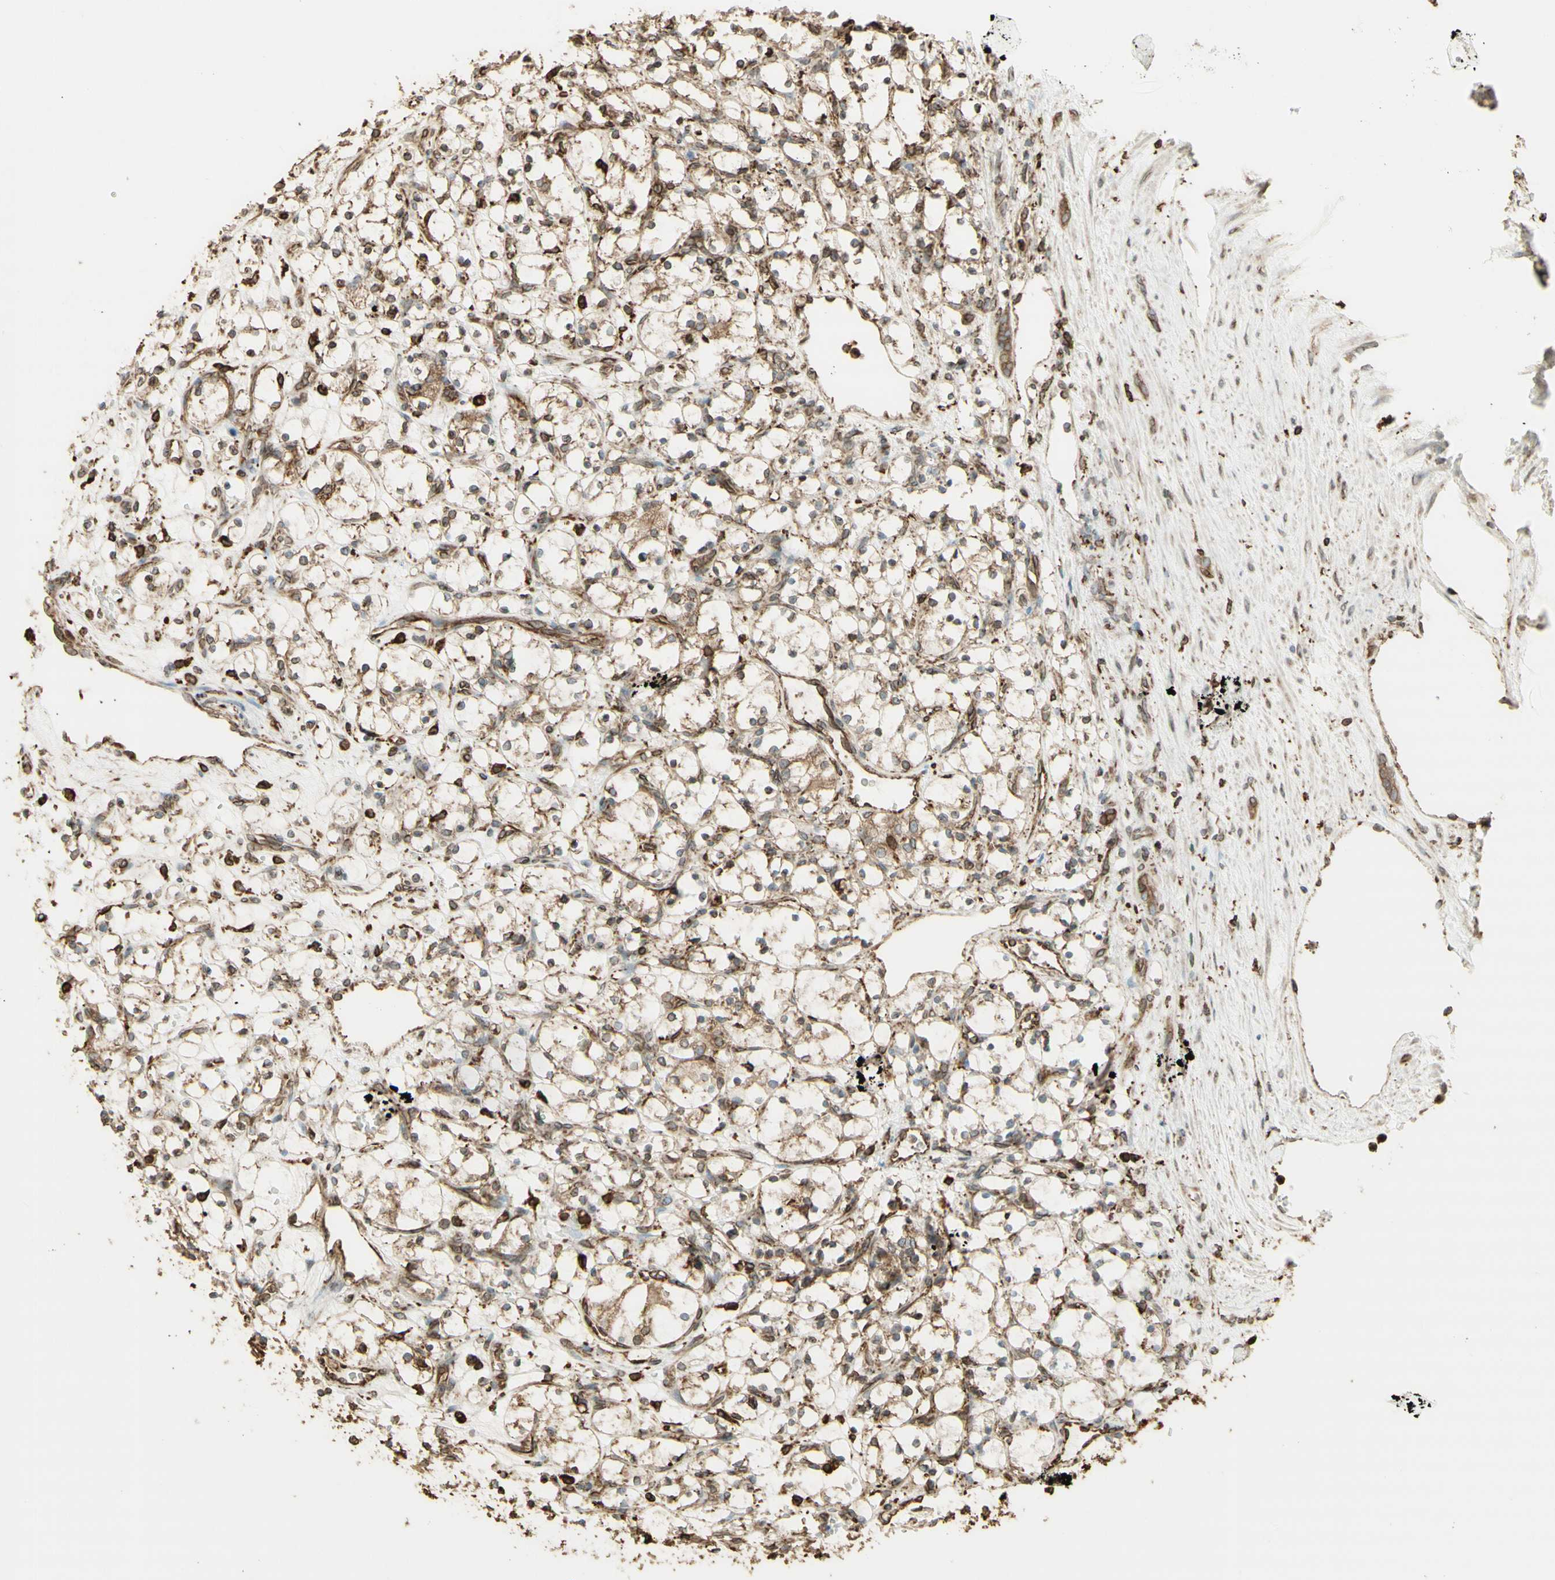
{"staining": {"intensity": "moderate", "quantity": ">75%", "location": "cytoplasmic/membranous"}, "tissue": "renal cancer", "cell_type": "Tumor cells", "image_type": "cancer", "snomed": [{"axis": "morphology", "description": "Adenocarcinoma, NOS"}, {"axis": "topography", "description": "Kidney"}], "caption": "Protein staining of renal cancer tissue shows moderate cytoplasmic/membranous expression in about >75% of tumor cells. The protein is shown in brown color, while the nuclei are stained blue.", "gene": "CANX", "patient": {"sex": "female", "age": 69}}